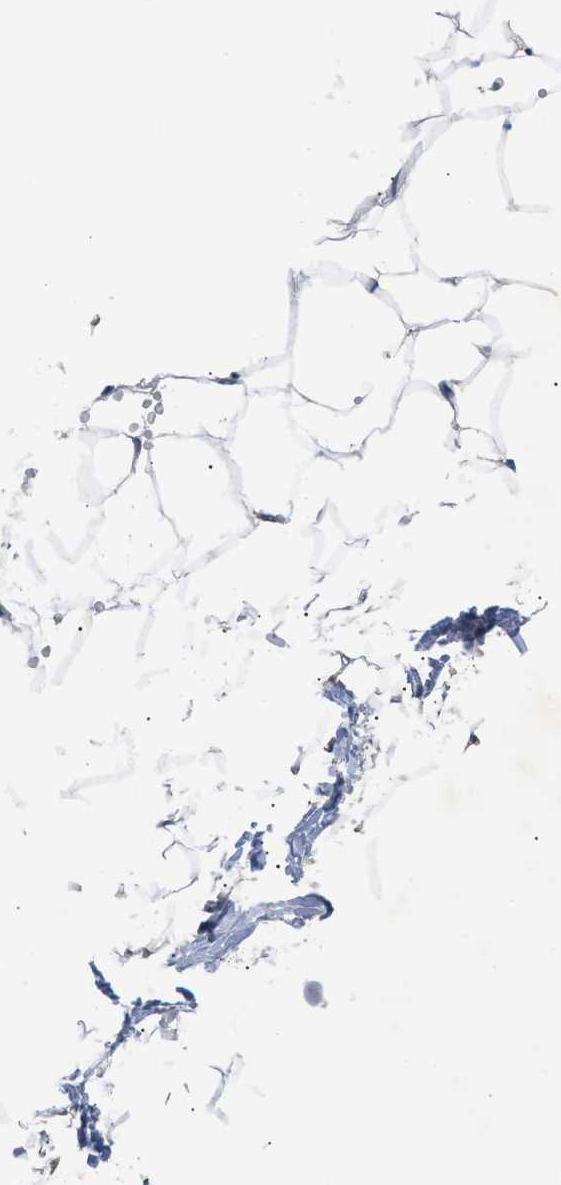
{"staining": {"intensity": "negative", "quantity": "none", "location": "none"}, "tissue": "adipose tissue", "cell_type": "Adipocytes", "image_type": "normal", "snomed": [{"axis": "morphology", "description": "Normal tissue, NOS"}, {"axis": "topography", "description": "Breast"}, {"axis": "topography", "description": "Adipose tissue"}], "caption": "This micrograph is of unremarkable adipose tissue stained with IHC to label a protein in brown with the nuclei are counter-stained blue. There is no staining in adipocytes. (DAB (3,3'-diaminobenzidine) immunohistochemistry (IHC) with hematoxylin counter stain).", "gene": "LAPTM4B", "patient": {"sex": "female", "age": 25}}